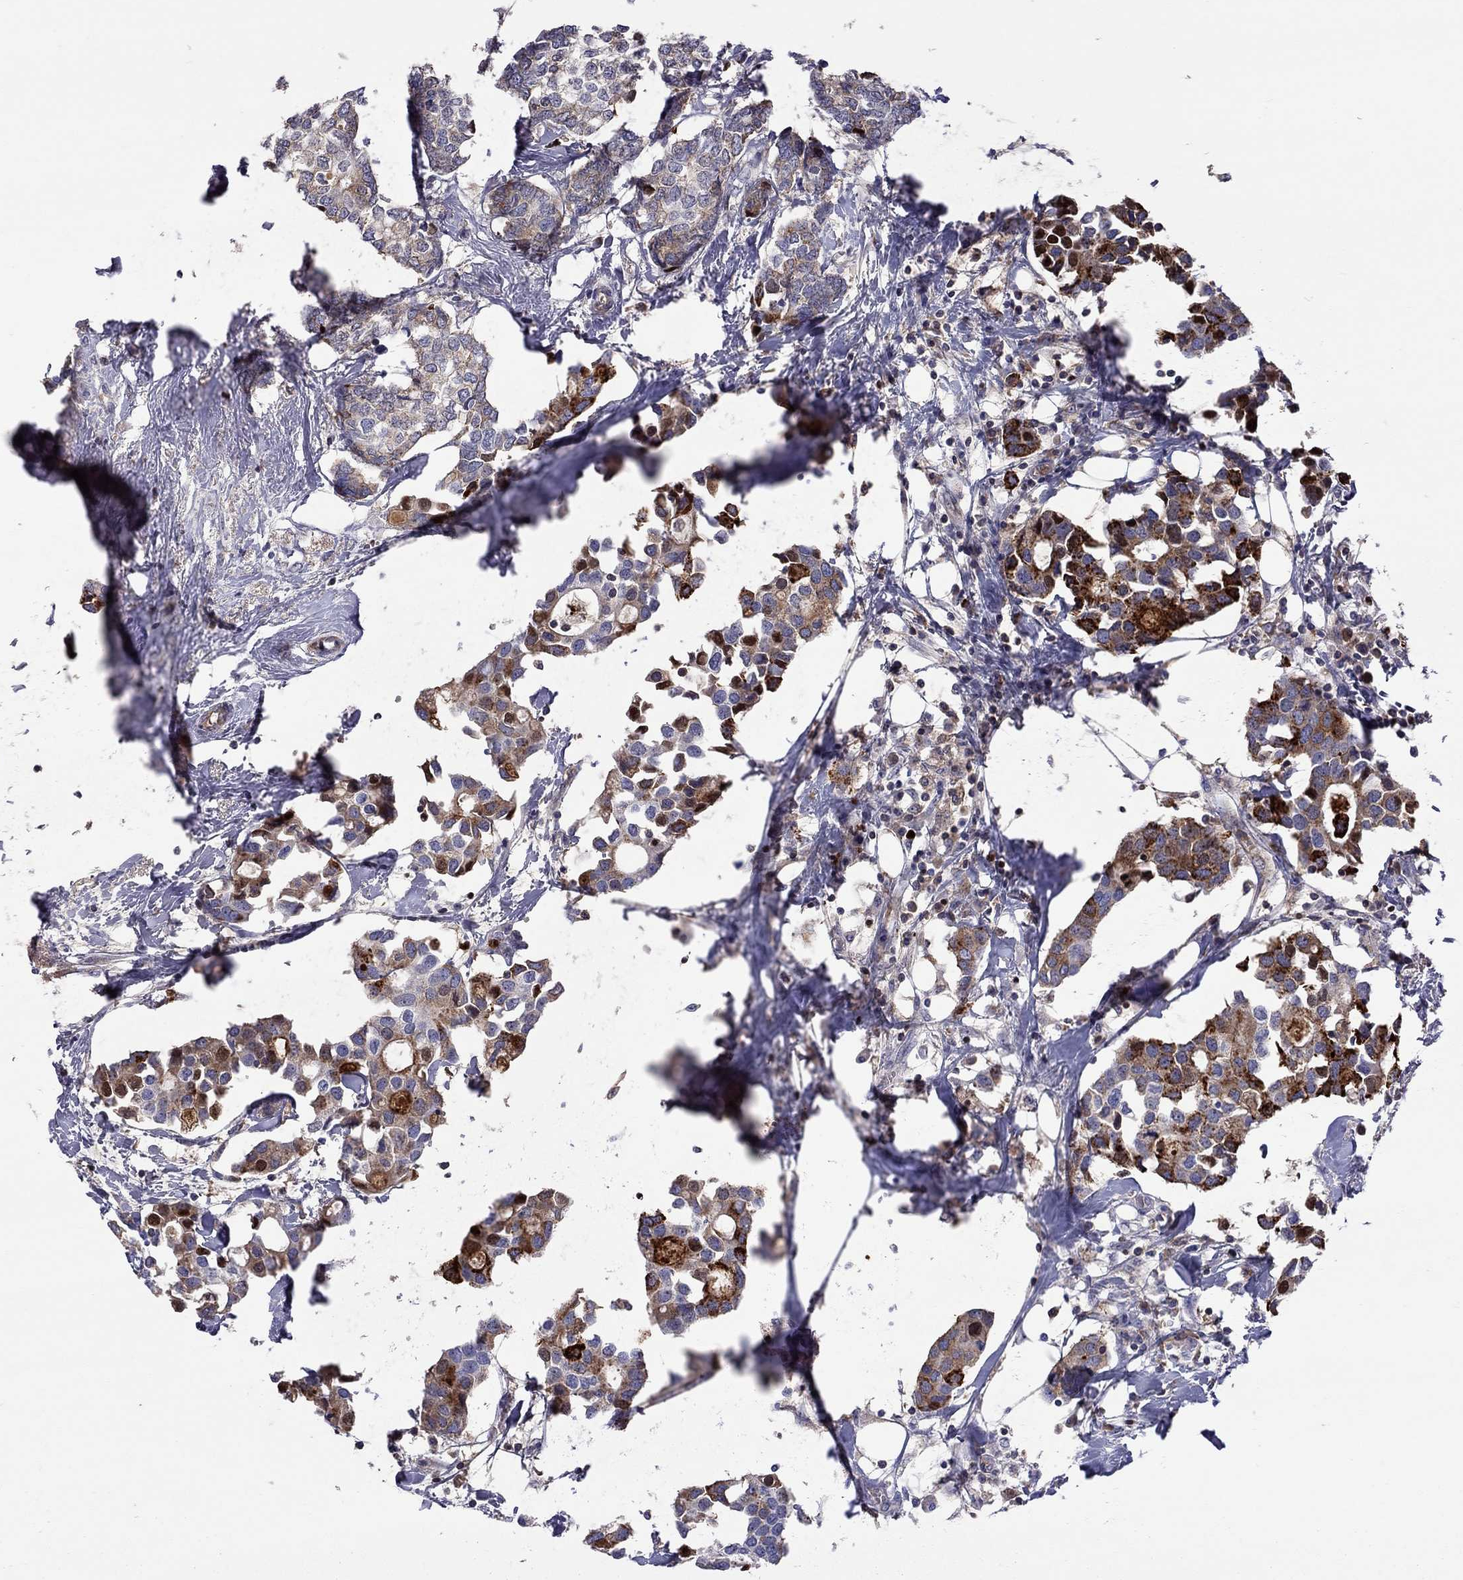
{"staining": {"intensity": "strong", "quantity": "25%-75%", "location": "cytoplasmic/membranous"}, "tissue": "breast cancer", "cell_type": "Tumor cells", "image_type": "cancer", "snomed": [{"axis": "morphology", "description": "Duct carcinoma"}, {"axis": "topography", "description": "Breast"}], "caption": "Strong cytoplasmic/membranous staining for a protein is identified in about 25%-75% of tumor cells of breast invasive ductal carcinoma using IHC.", "gene": "SERPINA3", "patient": {"sex": "female", "age": 83}}